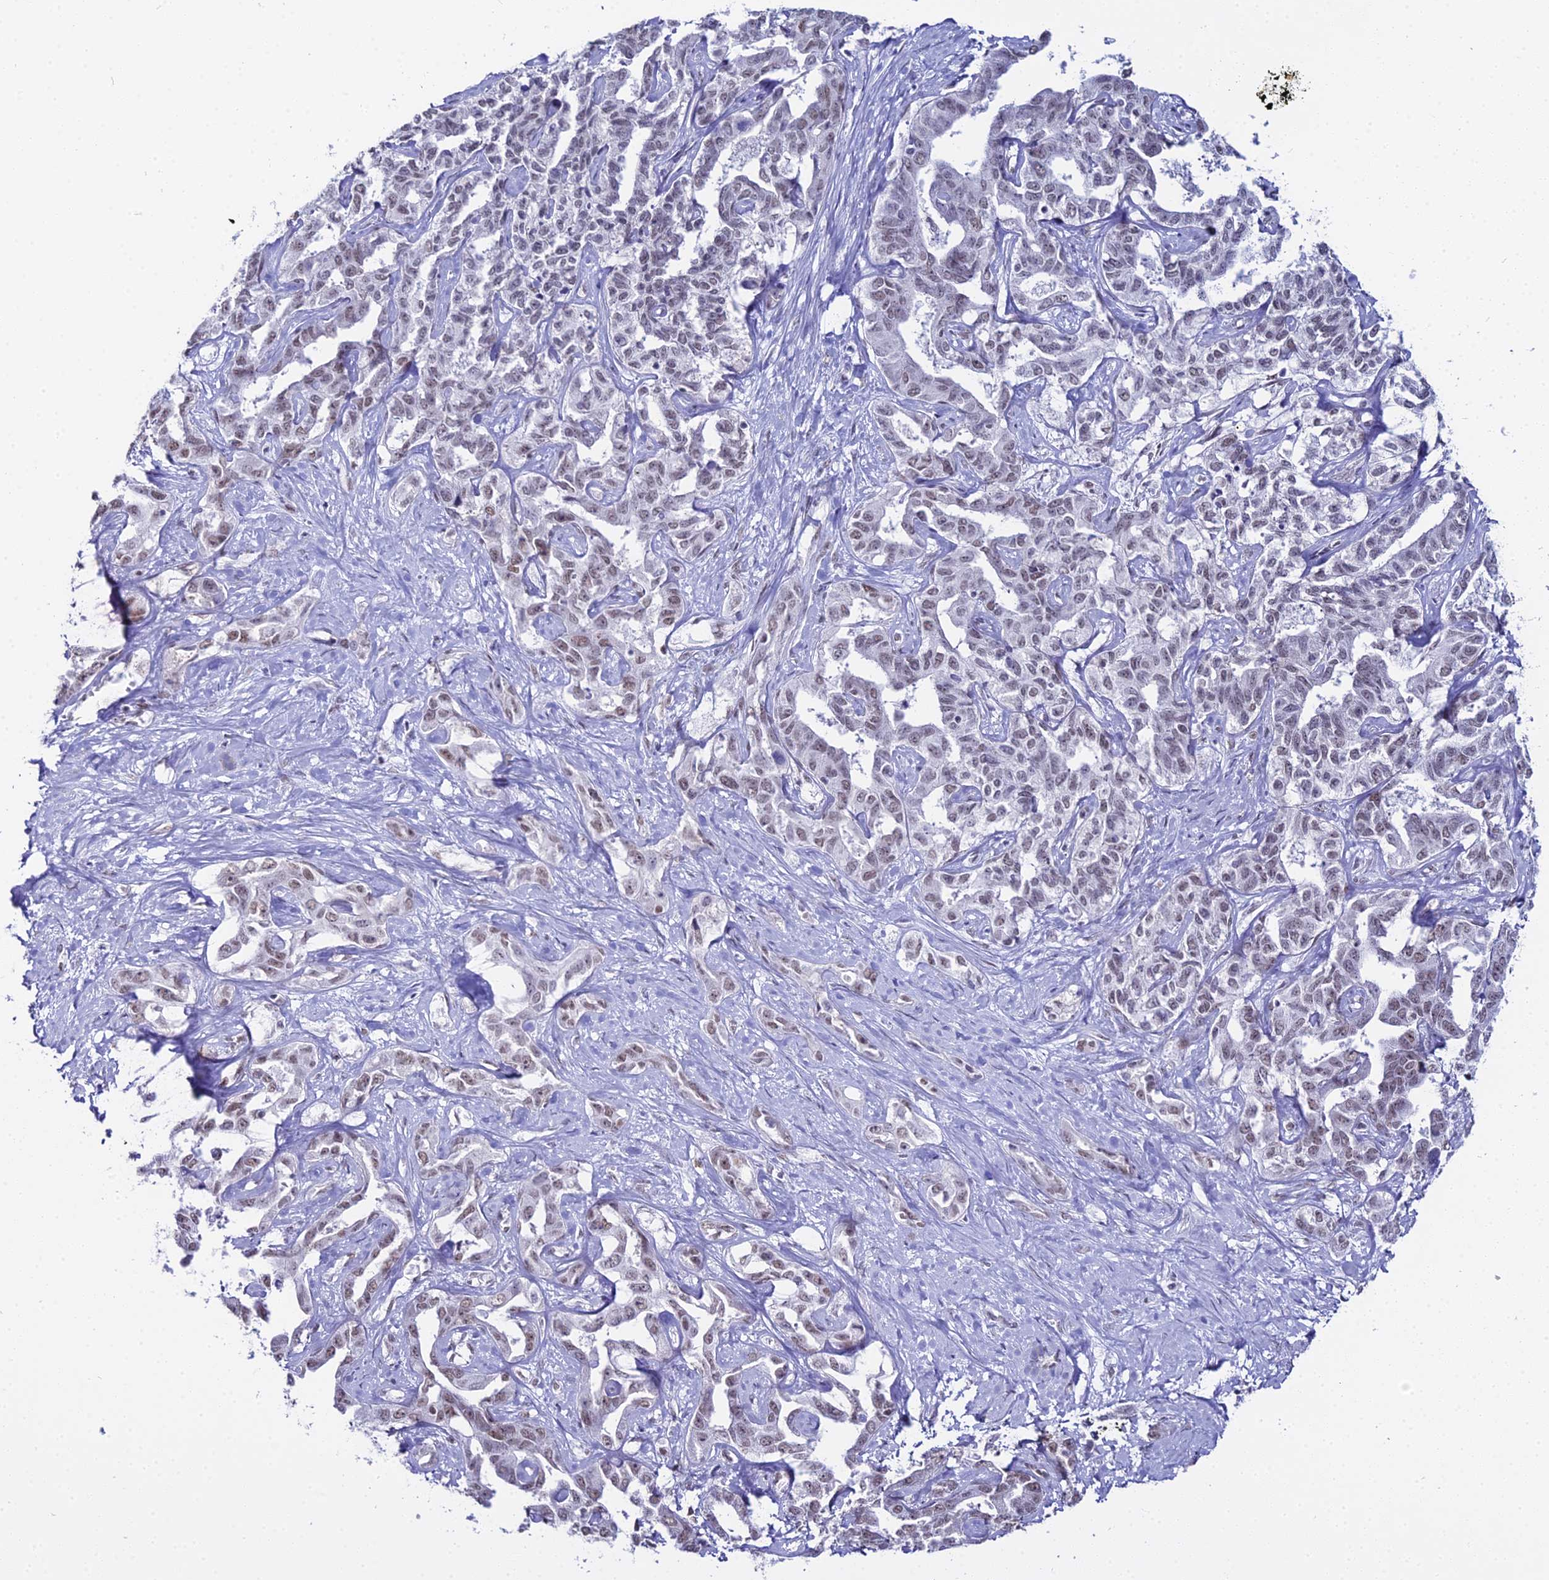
{"staining": {"intensity": "weak", "quantity": "25%-75%", "location": "nuclear"}, "tissue": "liver cancer", "cell_type": "Tumor cells", "image_type": "cancer", "snomed": [{"axis": "morphology", "description": "Cholangiocarcinoma"}, {"axis": "topography", "description": "Liver"}], "caption": "Protein staining of liver cholangiocarcinoma tissue exhibits weak nuclear staining in approximately 25%-75% of tumor cells.", "gene": "RBM12", "patient": {"sex": "male", "age": 59}}